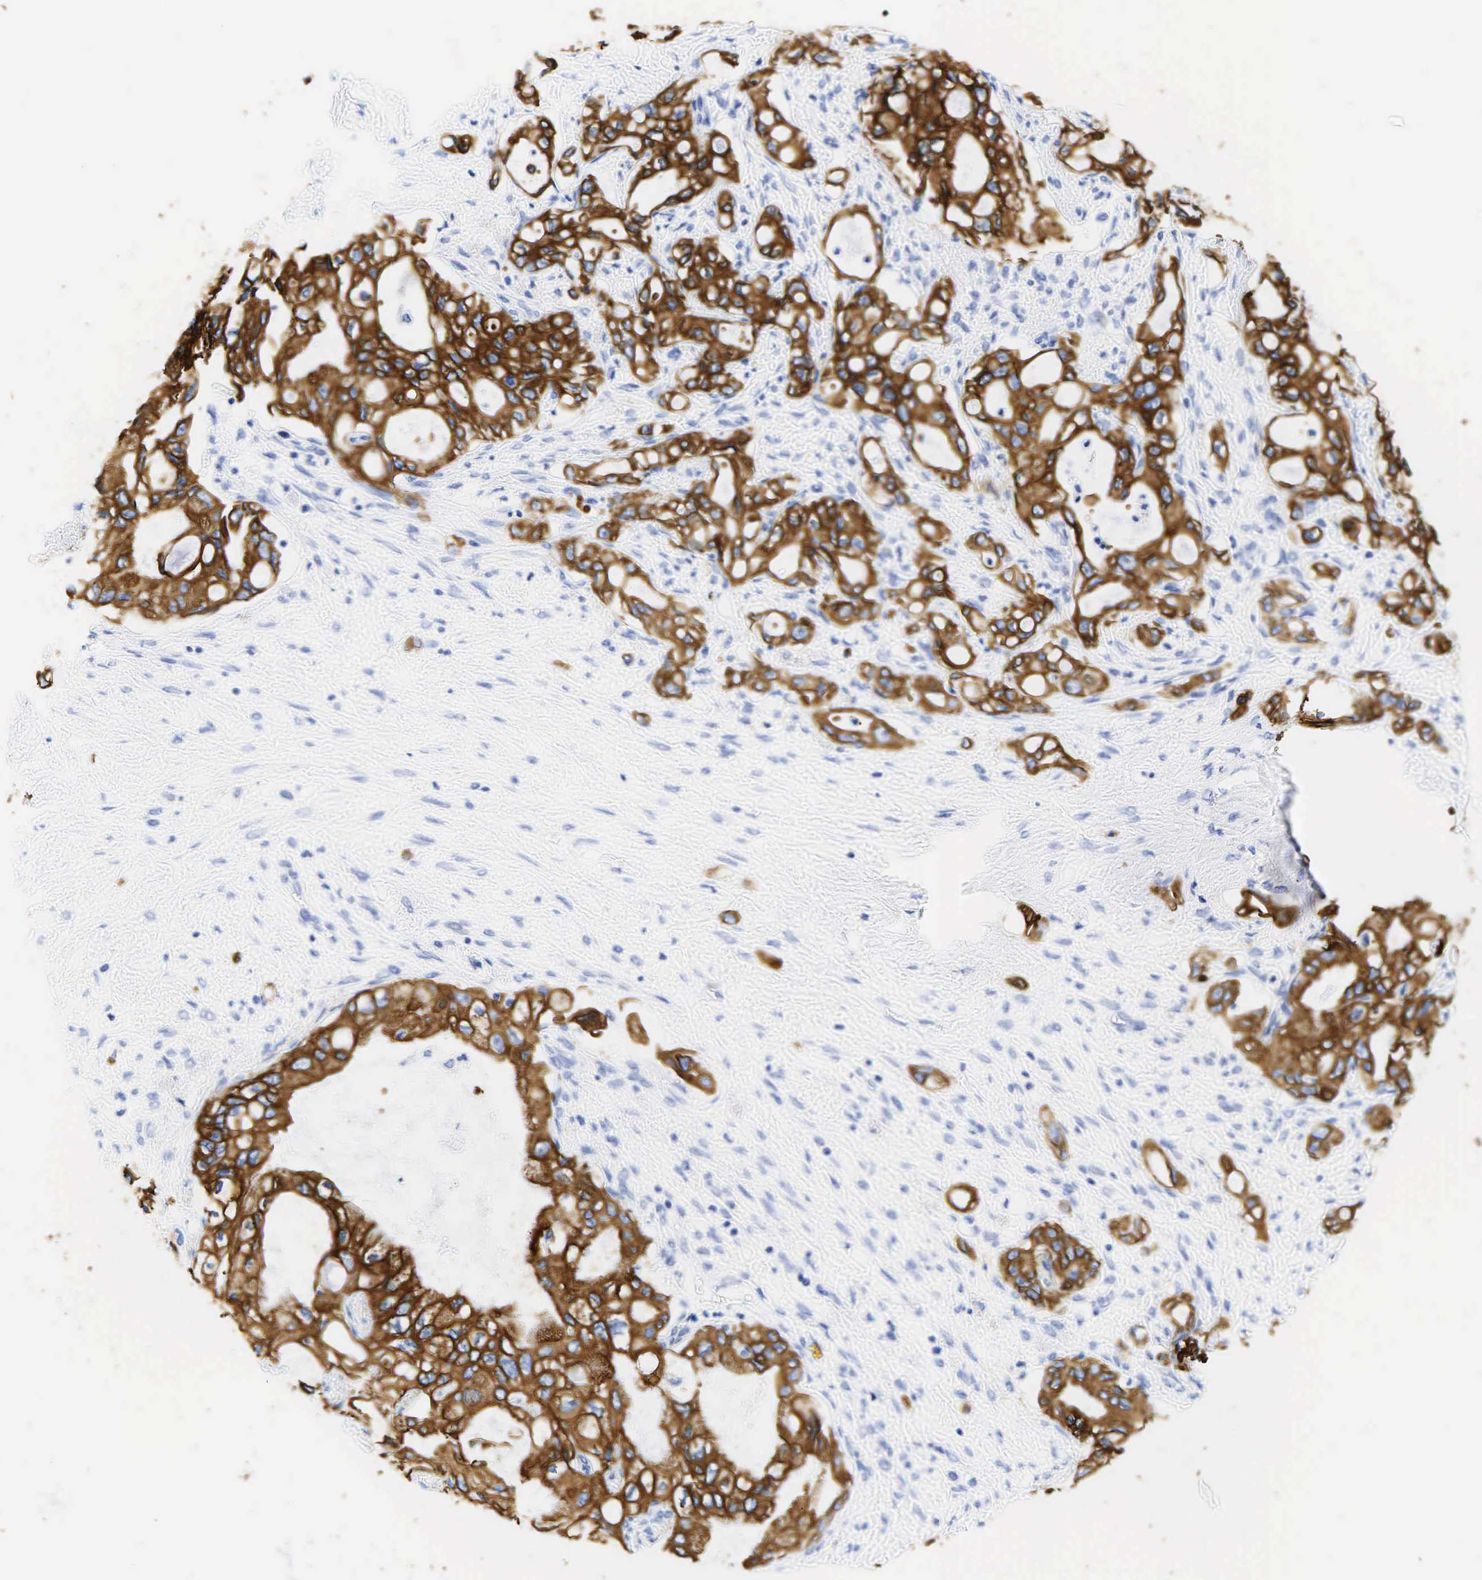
{"staining": {"intensity": "strong", "quantity": ">75%", "location": "cytoplasmic/membranous"}, "tissue": "pancreatic cancer", "cell_type": "Tumor cells", "image_type": "cancer", "snomed": [{"axis": "morphology", "description": "Adenocarcinoma, NOS"}, {"axis": "topography", "description": "Pancreas"}], "caption": "Protein analysis of adenocarcinoma (pancreatic) tissue reveals strong cytoplasmic/membranous expression in about >75% of tumor cells.", "gene": "KRT19", "patient": {"sex": "female", "age": 70}}